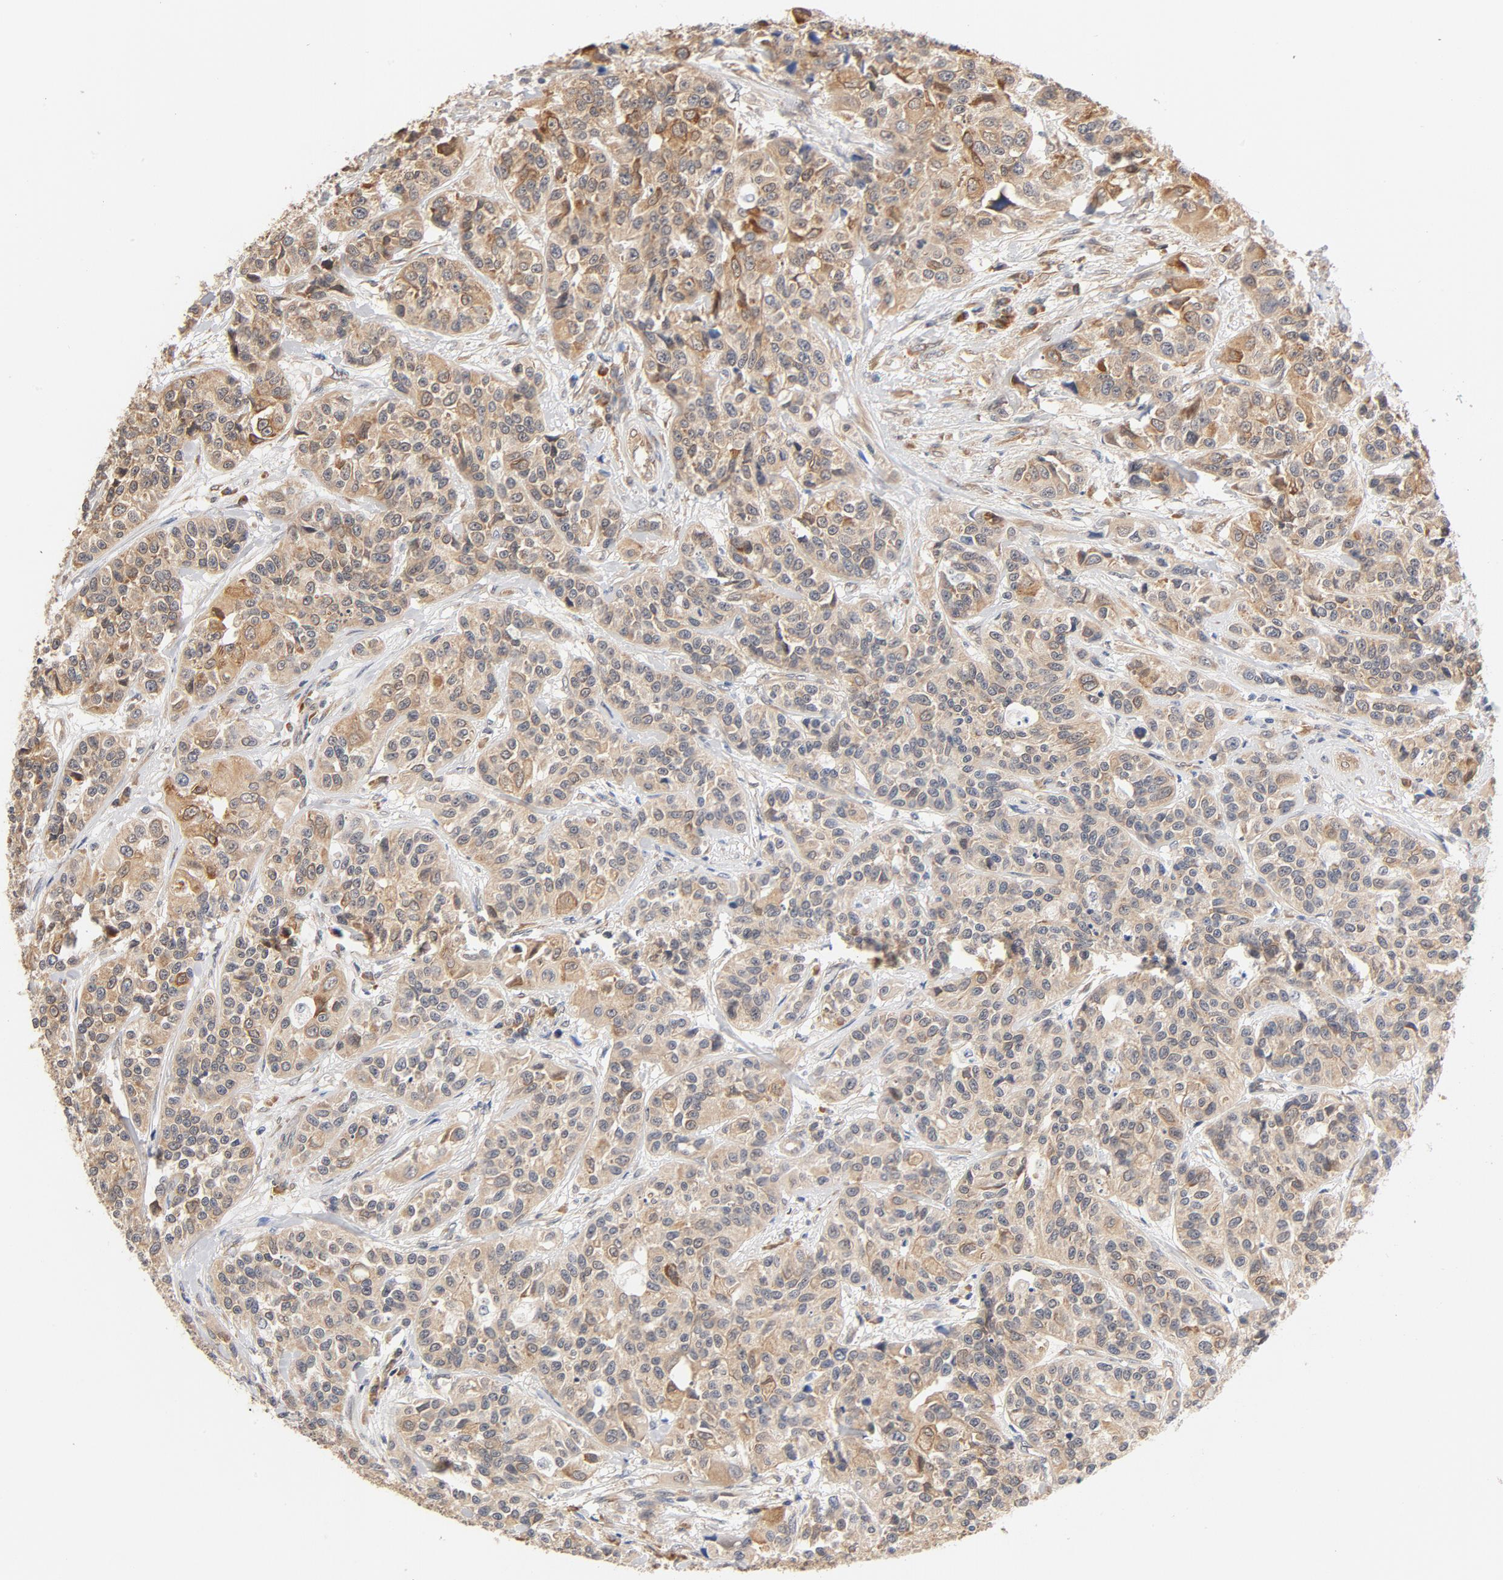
{"staining": {"intensity": "moderate", "quantity": ">75%", "location": "cytoplasmic/membranous"}, "tissue": "urothelial cancer", "cell_type": "Tumor cells", "image_type": "cancer", "snomed": [{"axis": "morphology", "description": "Urothelial carcinoma, High grade"}, {"axis": "topography", "description": "Urinary bladder"}], "caption": "An immunohistochemistry micrograph of tumor tissue is shown. Protein staining in brown shows moderate cytoplasmic/membranous positivity in high-grade urothelial carcinoma within tumor cells. (Brightfield microscopy of DAB IHC at high magnification).", "gene": "EIF4E", "patient": {"sex": "female", "age": 81}}